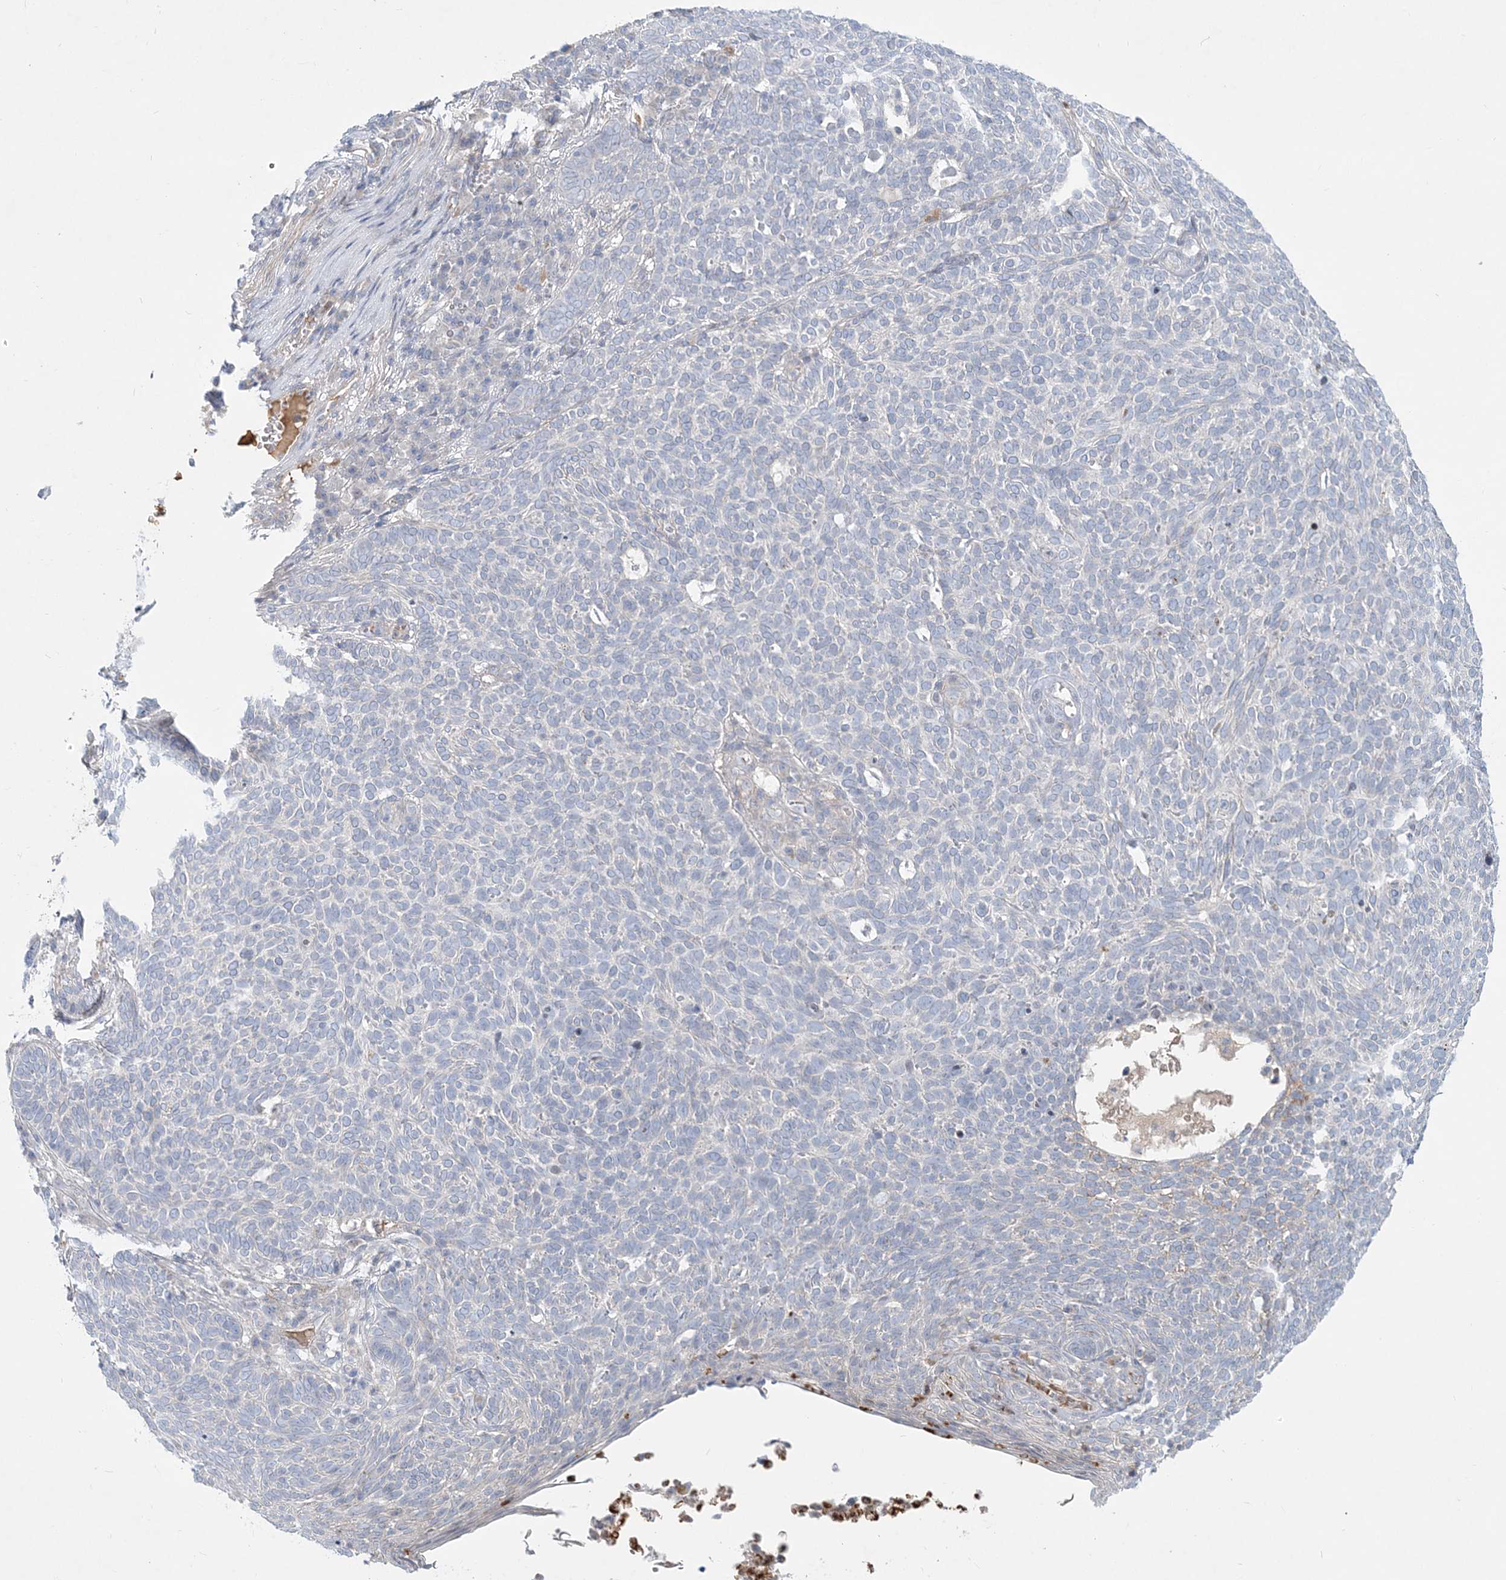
{"staining": {"intensity": "negative", "quantity": "none", "location": "none"}, "tissue": "skin cancer", "cell_type": "Tumor cells", "image_type": "cancer", "snomed": [{"axis": "morphology", "description": "Squamous cell carcinoma, NOS"}, {"axis": "topography", "description": "Skin"}], "caption": "Human skin squamous cell carcinoma stained for a protein using IHC exhibits no positivity in tumor cells.", "gene": "DNAH5", "patient": {"sex": "female", "age": 90}}